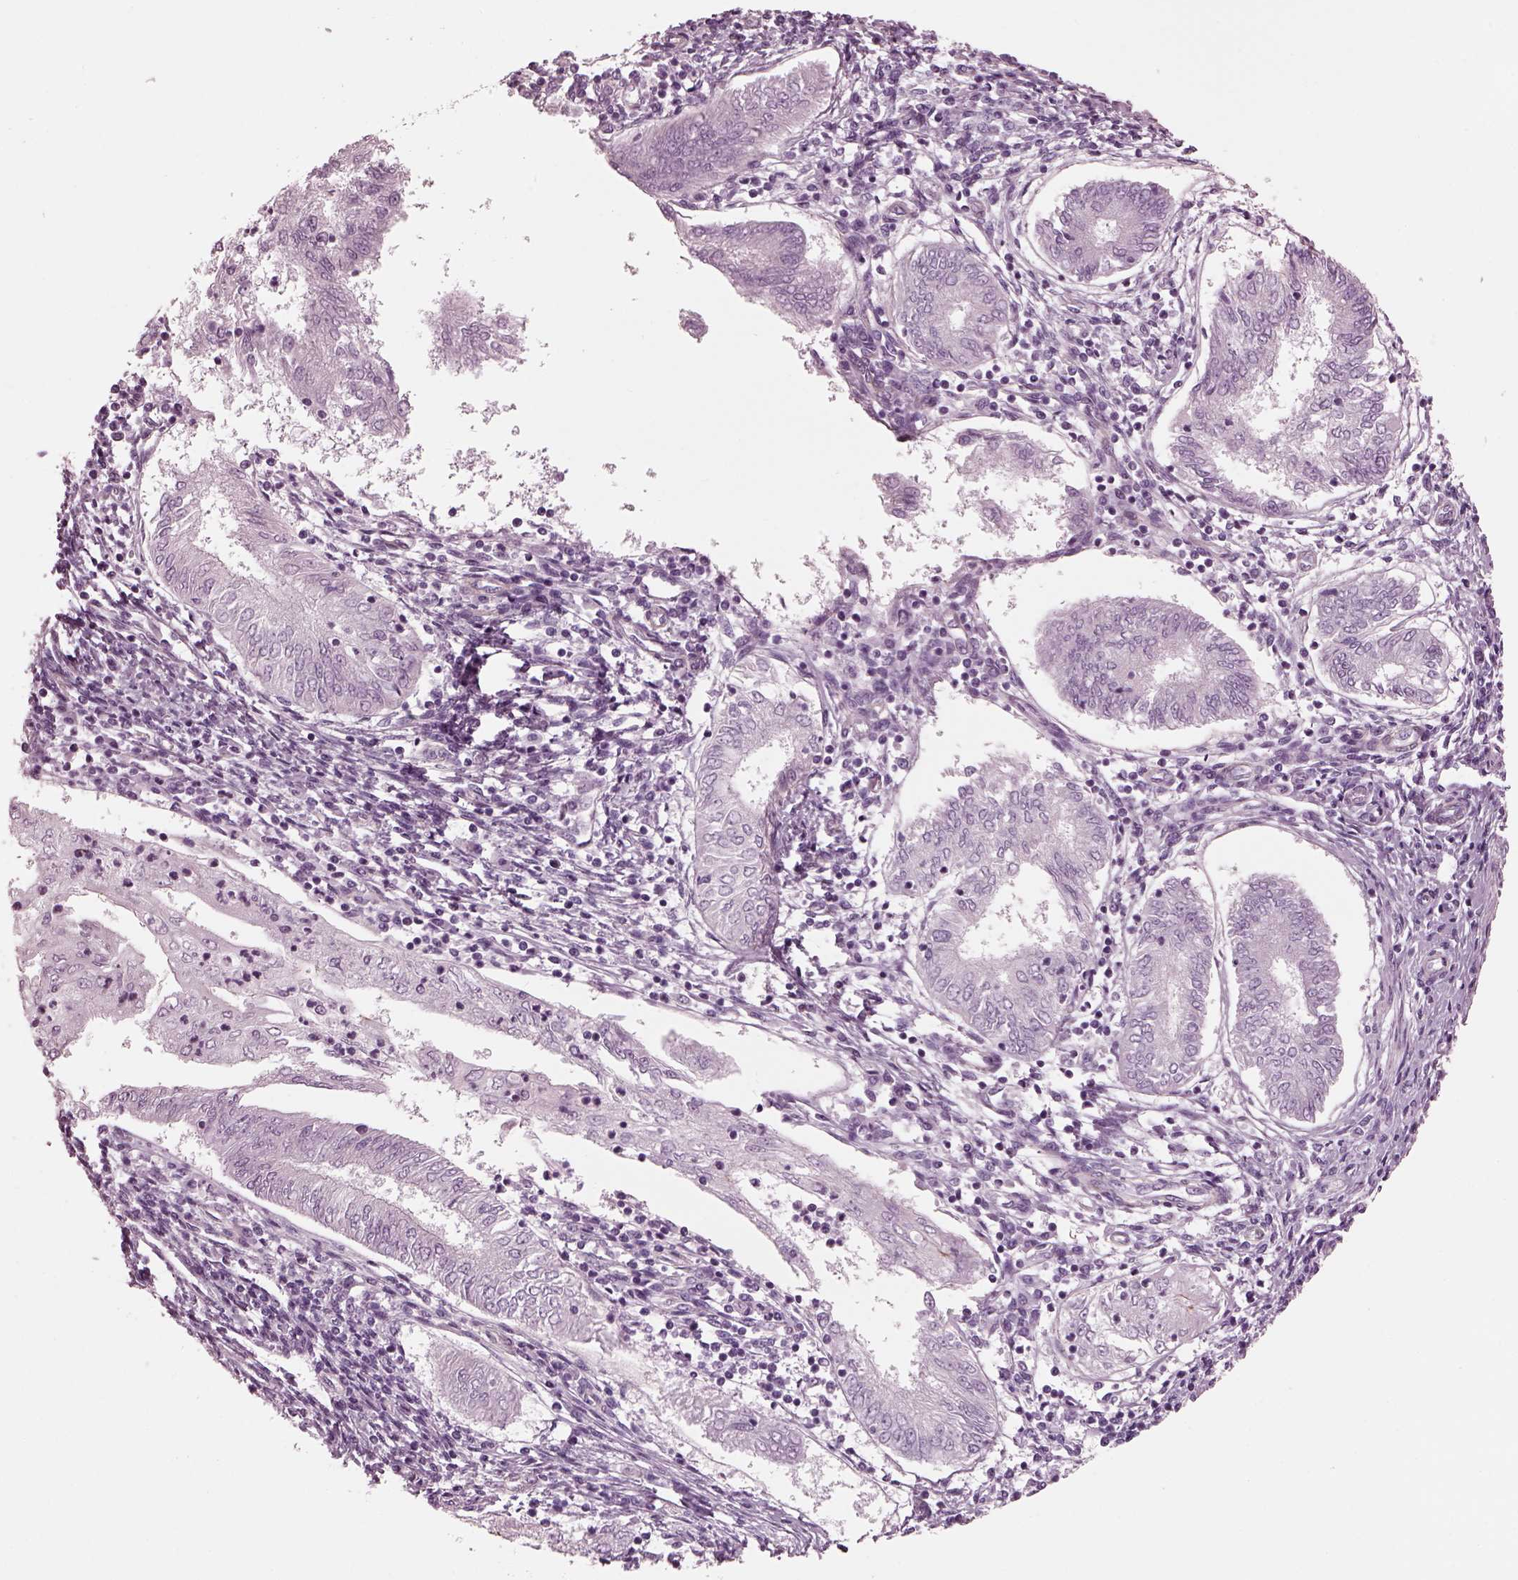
{"staining": {"intensity": "negative", "quantity": "none", "location": "none"}, "tissue": "endometrial cancer", "cell_type": "Tumor cells", "image_type": "cancer", "snomed": [{"axis": "morphology", "description": "Adenocarcinoma, NOS"}, {"axis": "topography", "description": "Endometrium"}], "caption": "High magnification brightfield microscopy of adenocarcinoma (endometrial) stained with DAB (brown) and counterstained with hematoxylin (blue): tumor cells show no significant expression.", "gene": "BFSP1", "patient": {"sex": "female", "age": 68}}